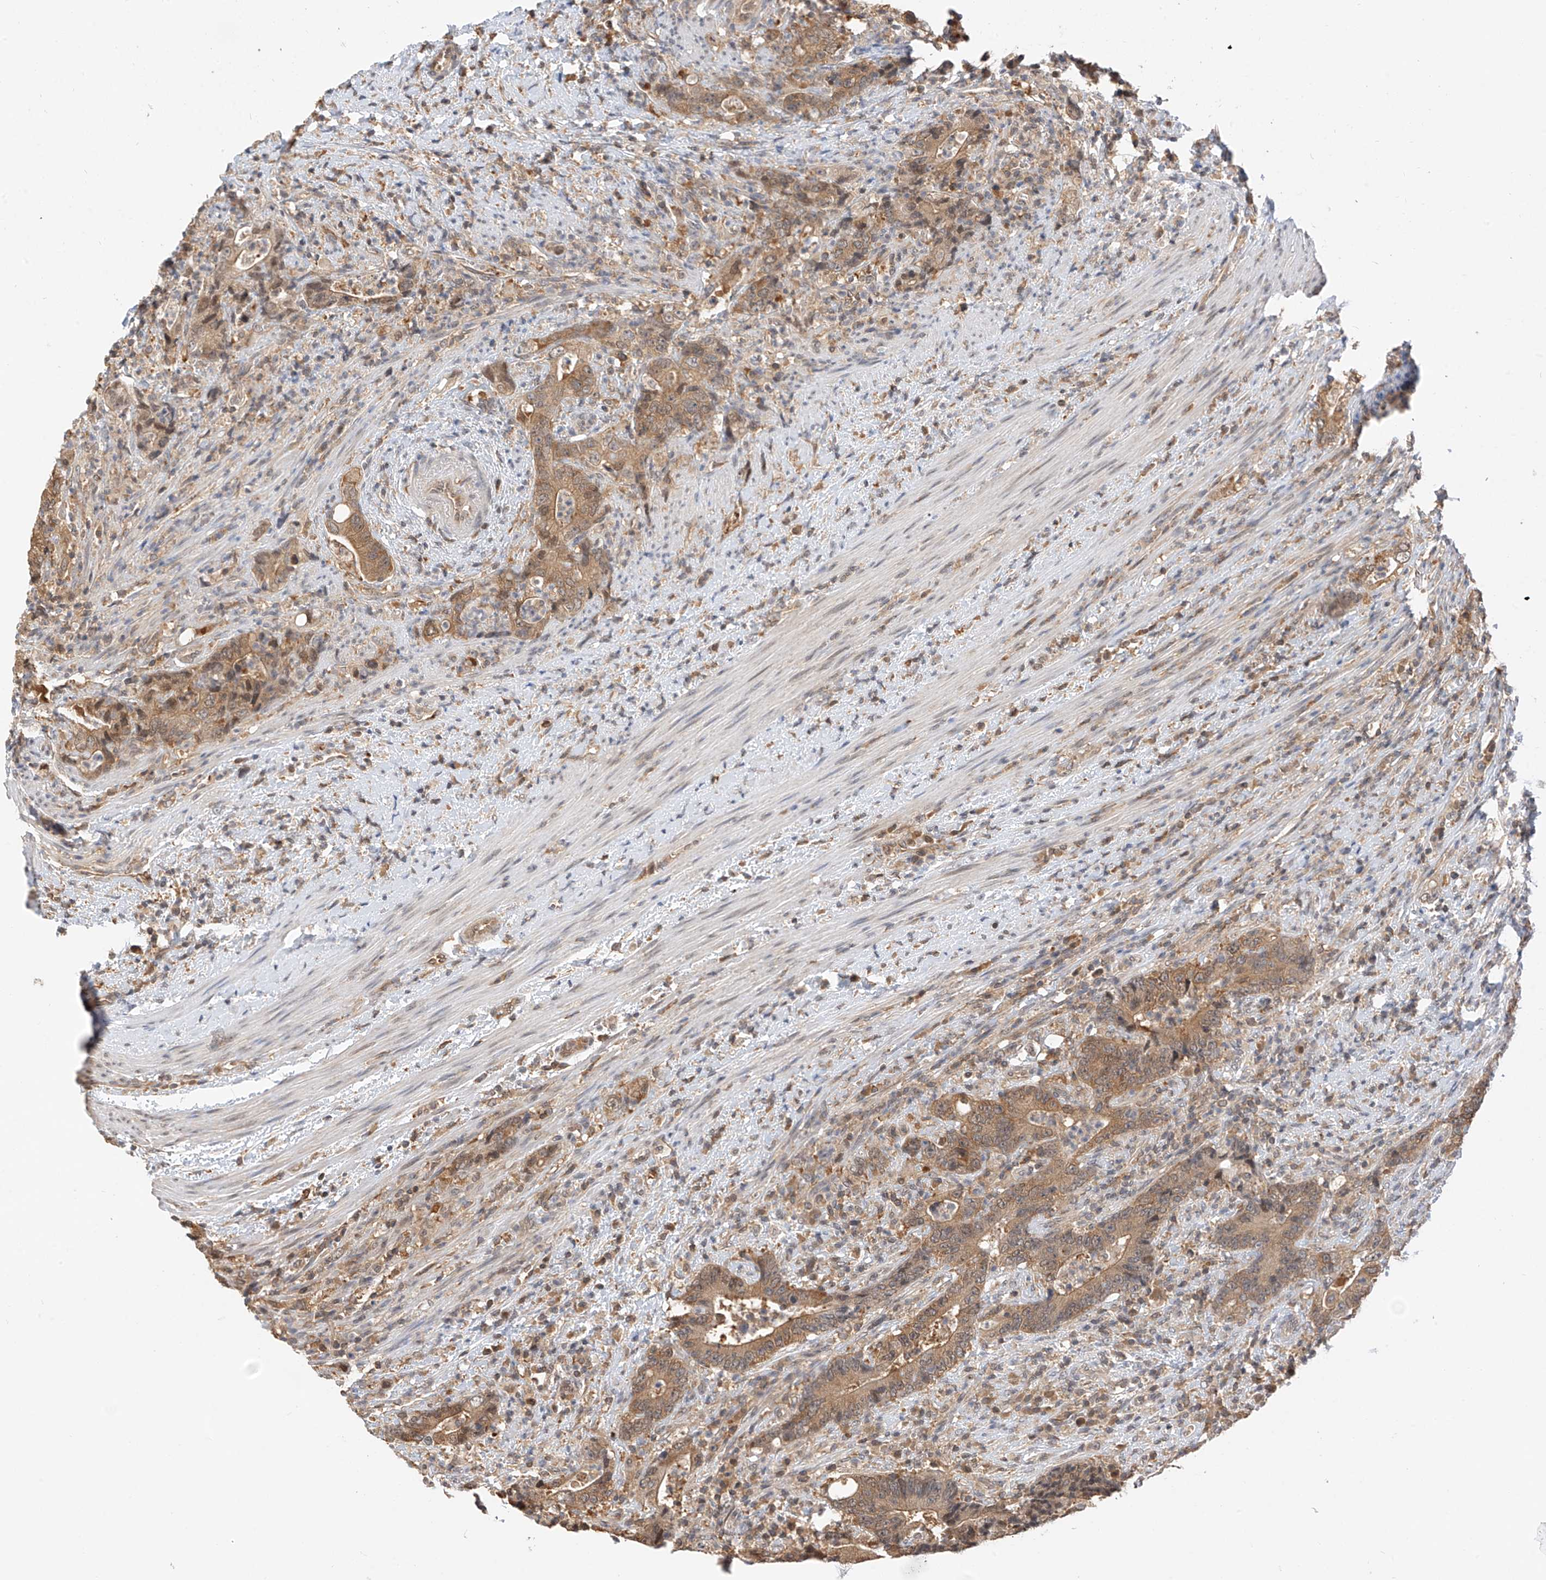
{"staining": {"intensity": "moderate", "quantity": ">75%", "location": "cytoplasmic/membranous"}, "tissue": "colorectal cancer", "cell_type": "Tumor cells", "image_type": "cancer", "snomed": [{"axis": "morphology", "description": "Adenocarcinoma, NOS"}, {"axis": "topography", "description": "Colon"}], "caption": "Tumor cells display moderate cytoplasmic/membranous expression in about >75% of cells in colorectal cancer. Immunohistochemistry stains the protein in brown and the nuclei are stained blue.", "gene": "PPA2", "patient": {"sex": "female", "age": 75}}